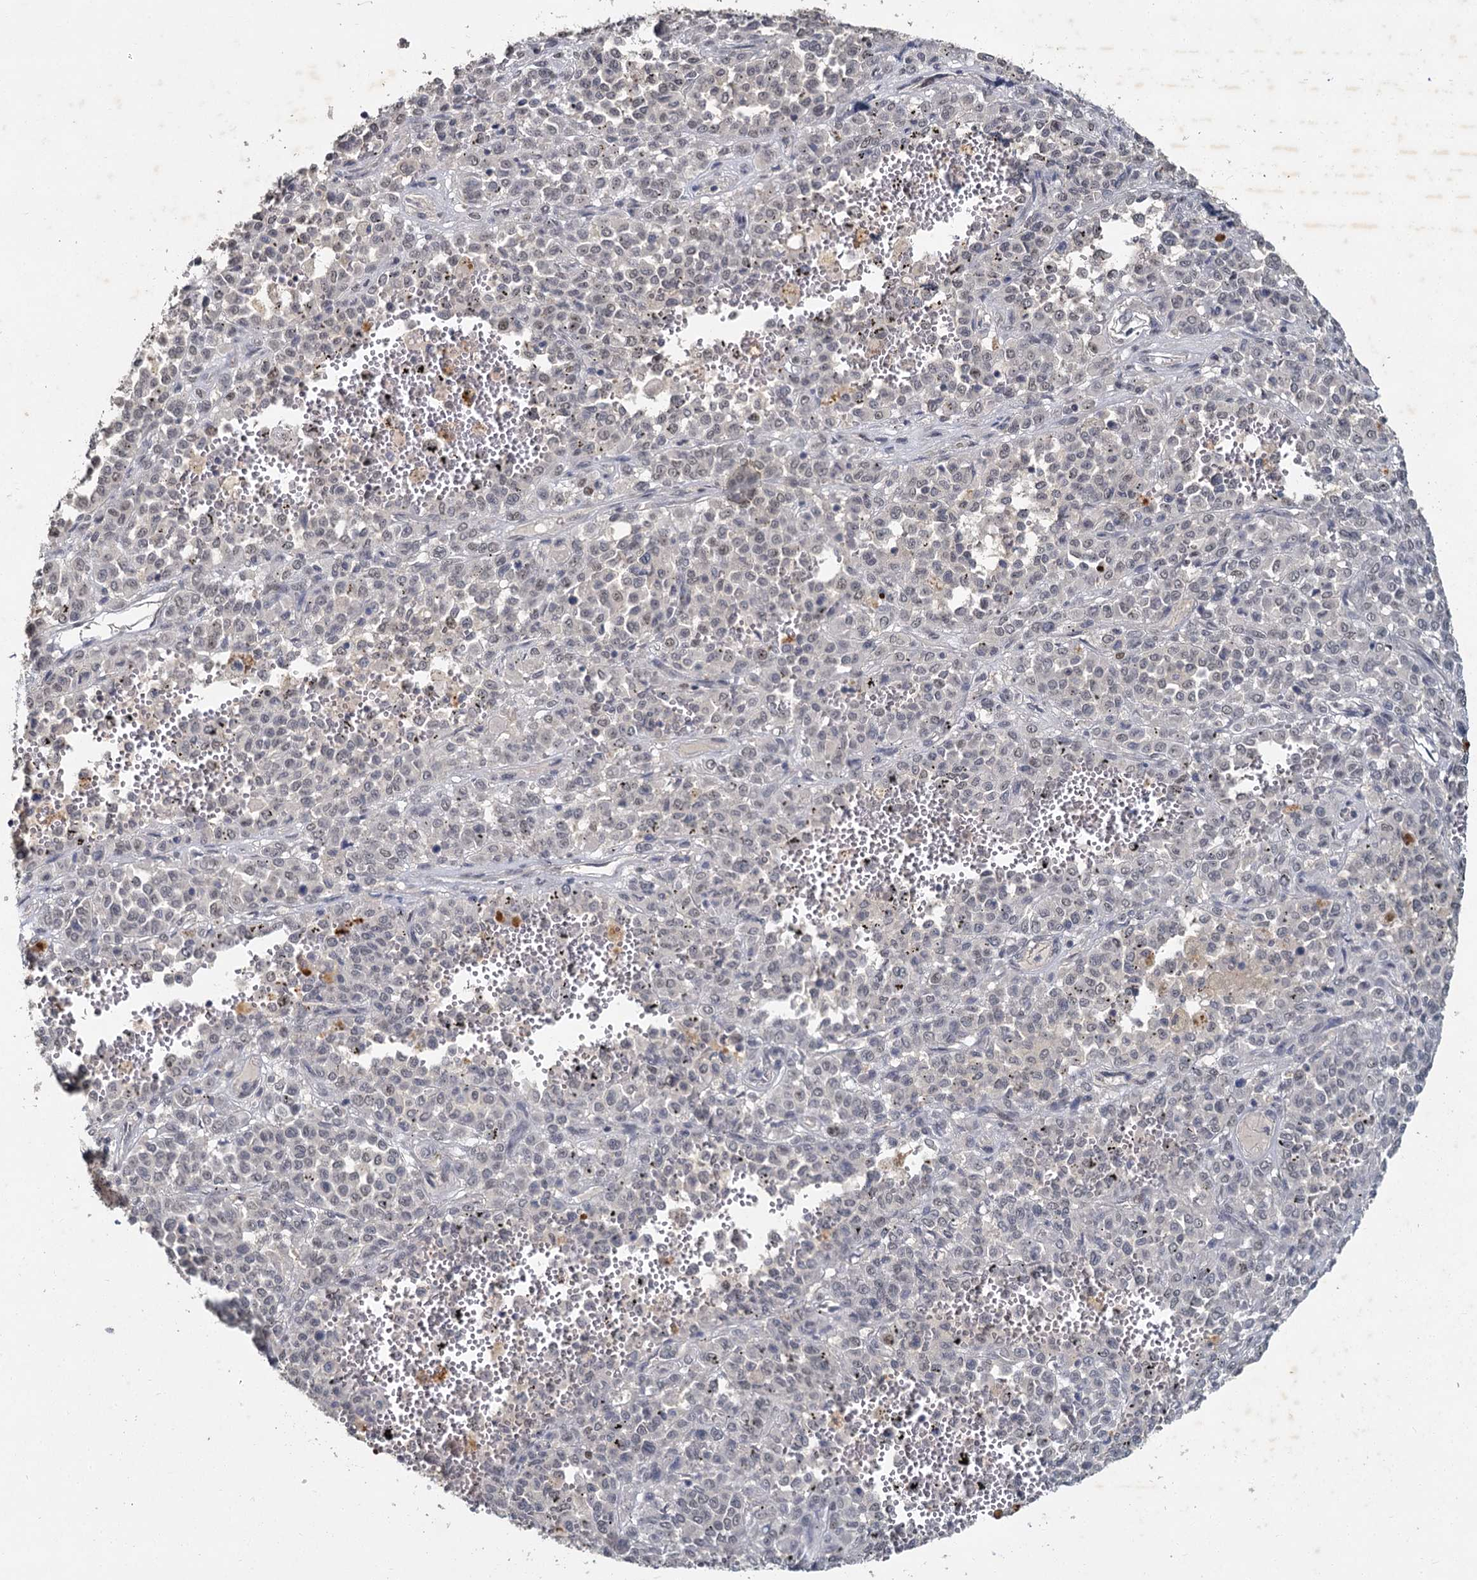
{"staining": {"intensity": "negative", "quantity": "none", "location": "none"}, "tissue": "melanoma", "cell_type": "Tumor cells", "image_type": "cancer", "snomed": [{"axis": "morphology", "description": "Malignant melanoma, Metastatic site"}, {"axis": "topography", "description": "Pancreas"}], "caption": "This is a photomicrograph of immunohistochemistry (IHC) staining of malignant melanoma (metastatic site), which shows no positivity in tumor cells.", "gene": "MUCL1", "patient": {"sex": "female", "age": 30}}